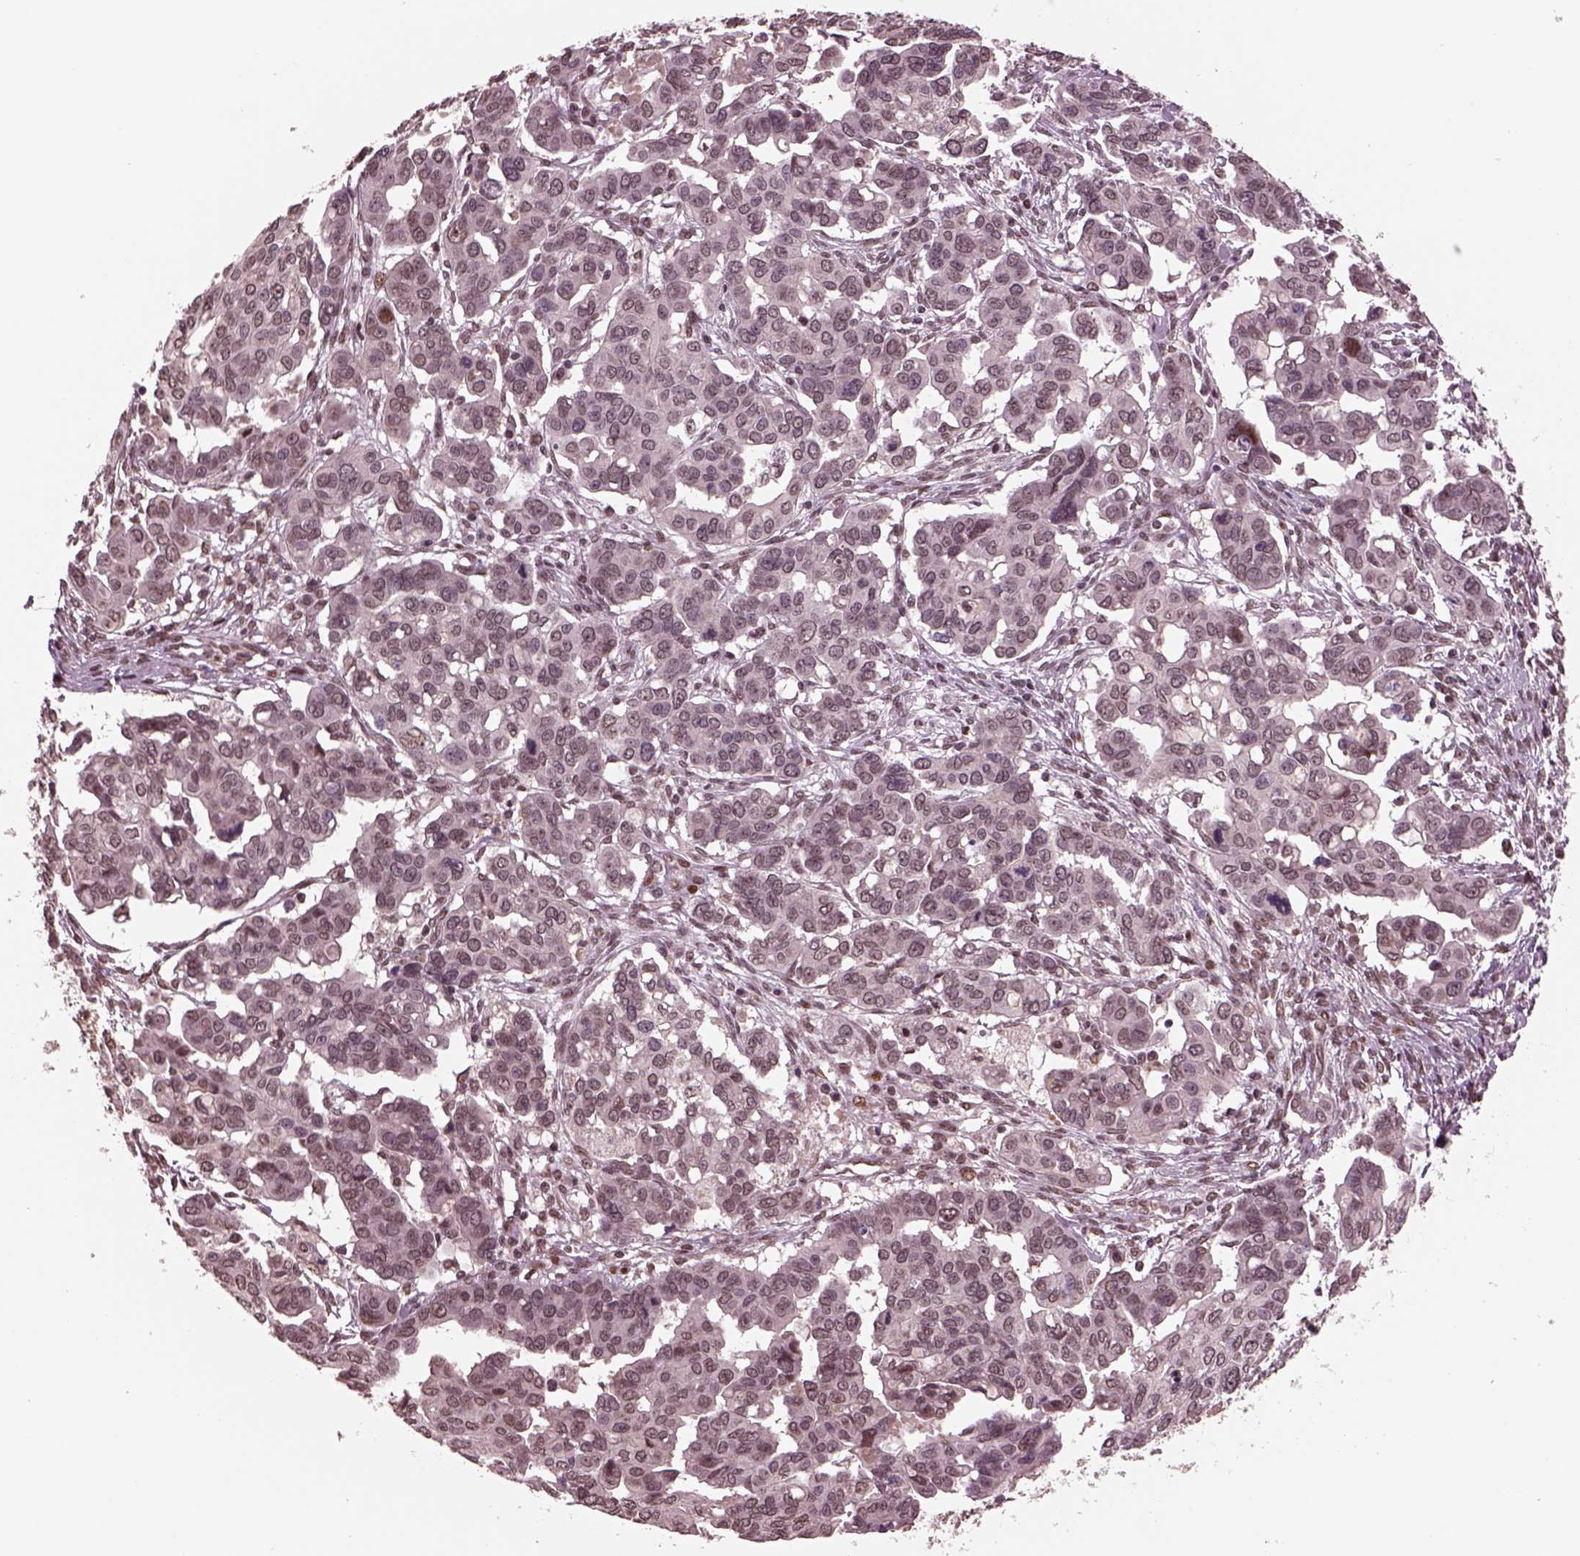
{"staining": {"intensity": "weak", "quantity": "<25%", "location": "nuclear"}, "tissue": "ovarian cancer", "cell_type": "Tumor cells", "image_type": "cancer", "snomed": [{"axis": "morphology", "description": "Carcinoma, endometroid"}, {"axis": "topography", "description": "Ovary"}], "caption": "Ovarian endometroid carcinoma stained for a protein using immunohistochemistry (IHC) reveals no positivity tumor cells.", "gene": "NAP1L5", "patient": {"sex": "female", "age": 78}}